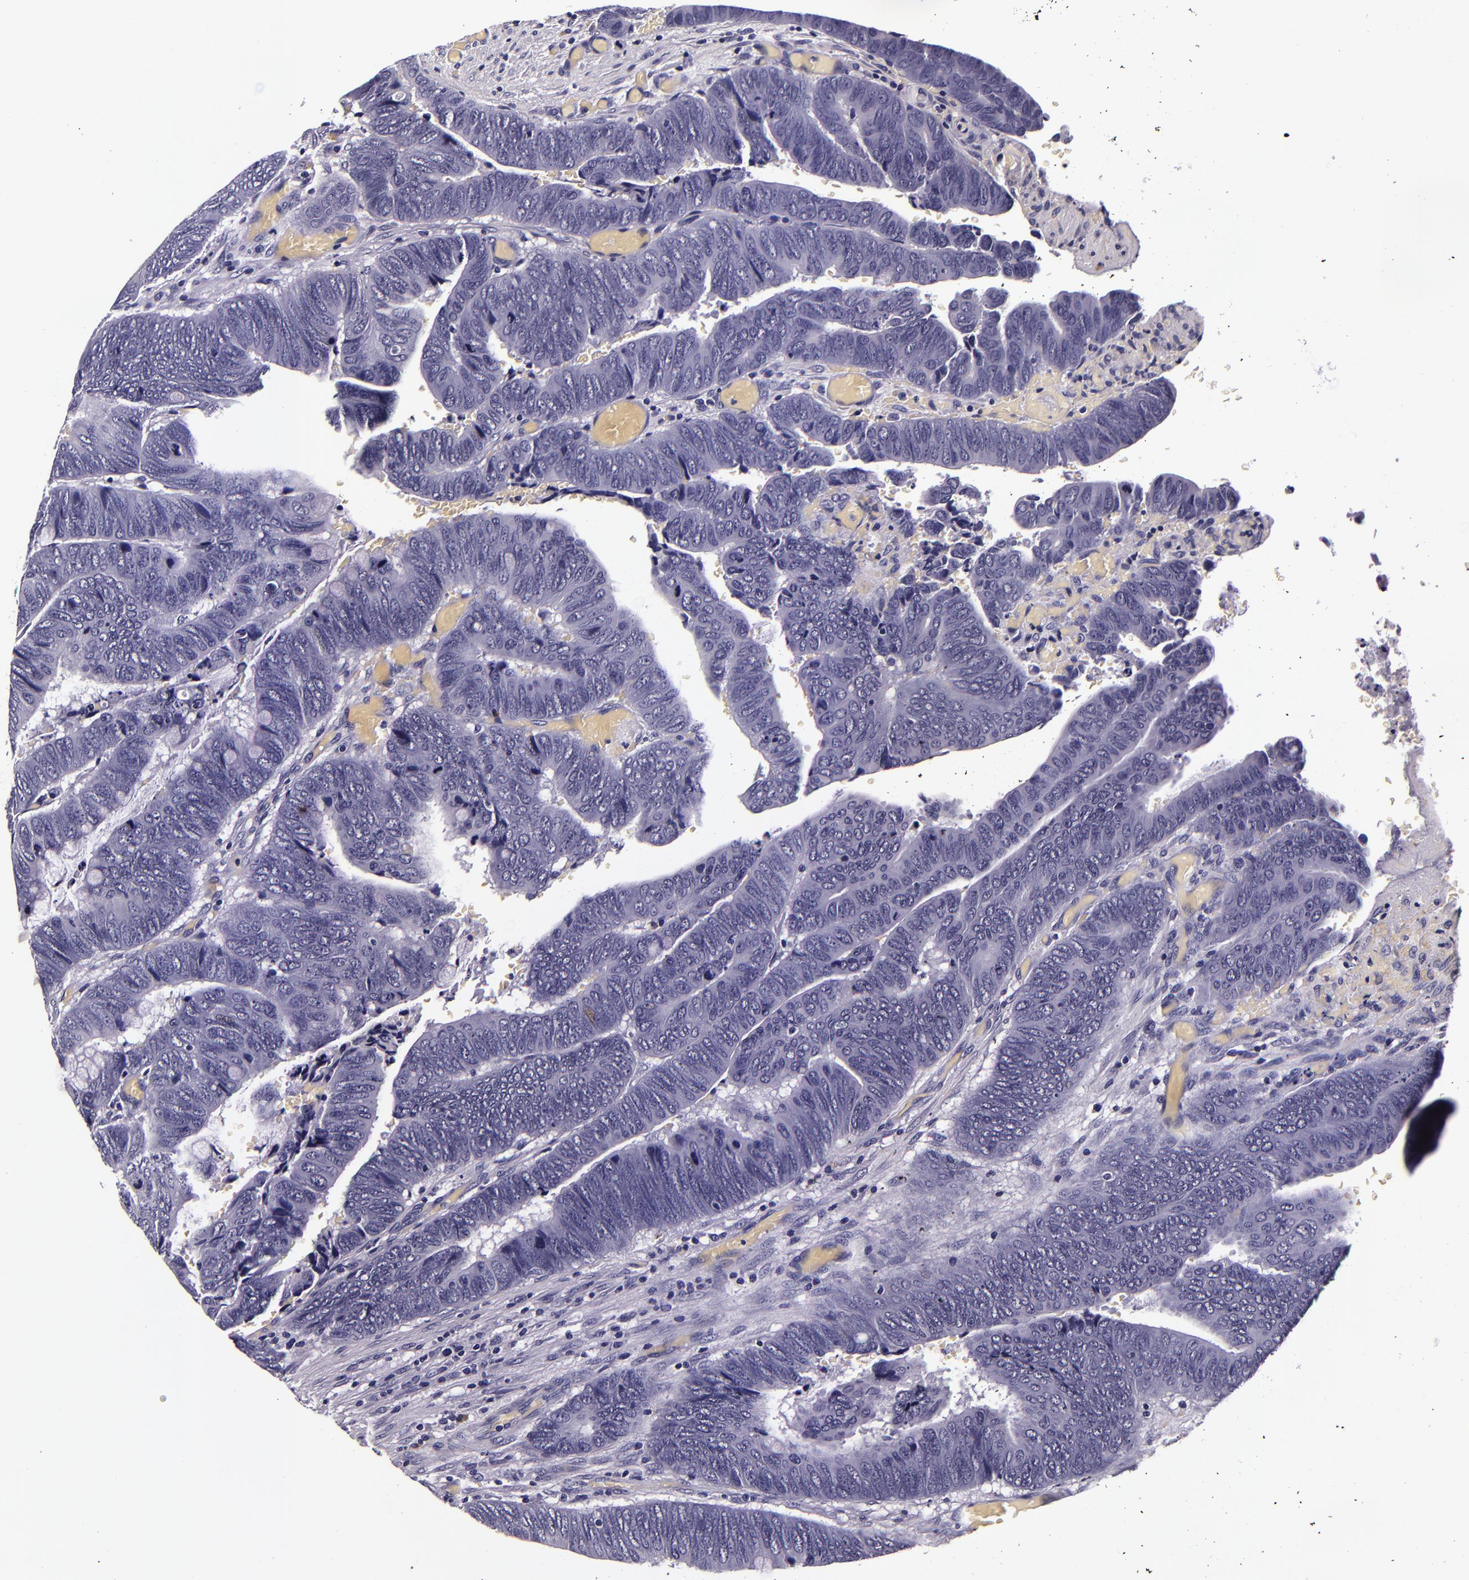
{"staining": {"intensity": "negative", "quantity": "none", "location": "none"}, "tissue": "colorectal cancer", "cell_type": "Tumor cells", "image_type": "cancer", "snomed": [{"axis": "morphology", "description": "Normal tissue, NOS"}, {"axis": "morphology", "description": "Adenocarcinoma, NOS"}, {"axis": "topography", "description": "Rectum"}], "caption": "This is a micrograph of immunohistochemistry staining of colorectal cancer, which shows no expression in tumor cells.", "gene": "FBN1", "patient": {"sex": "male", "age": 92}}